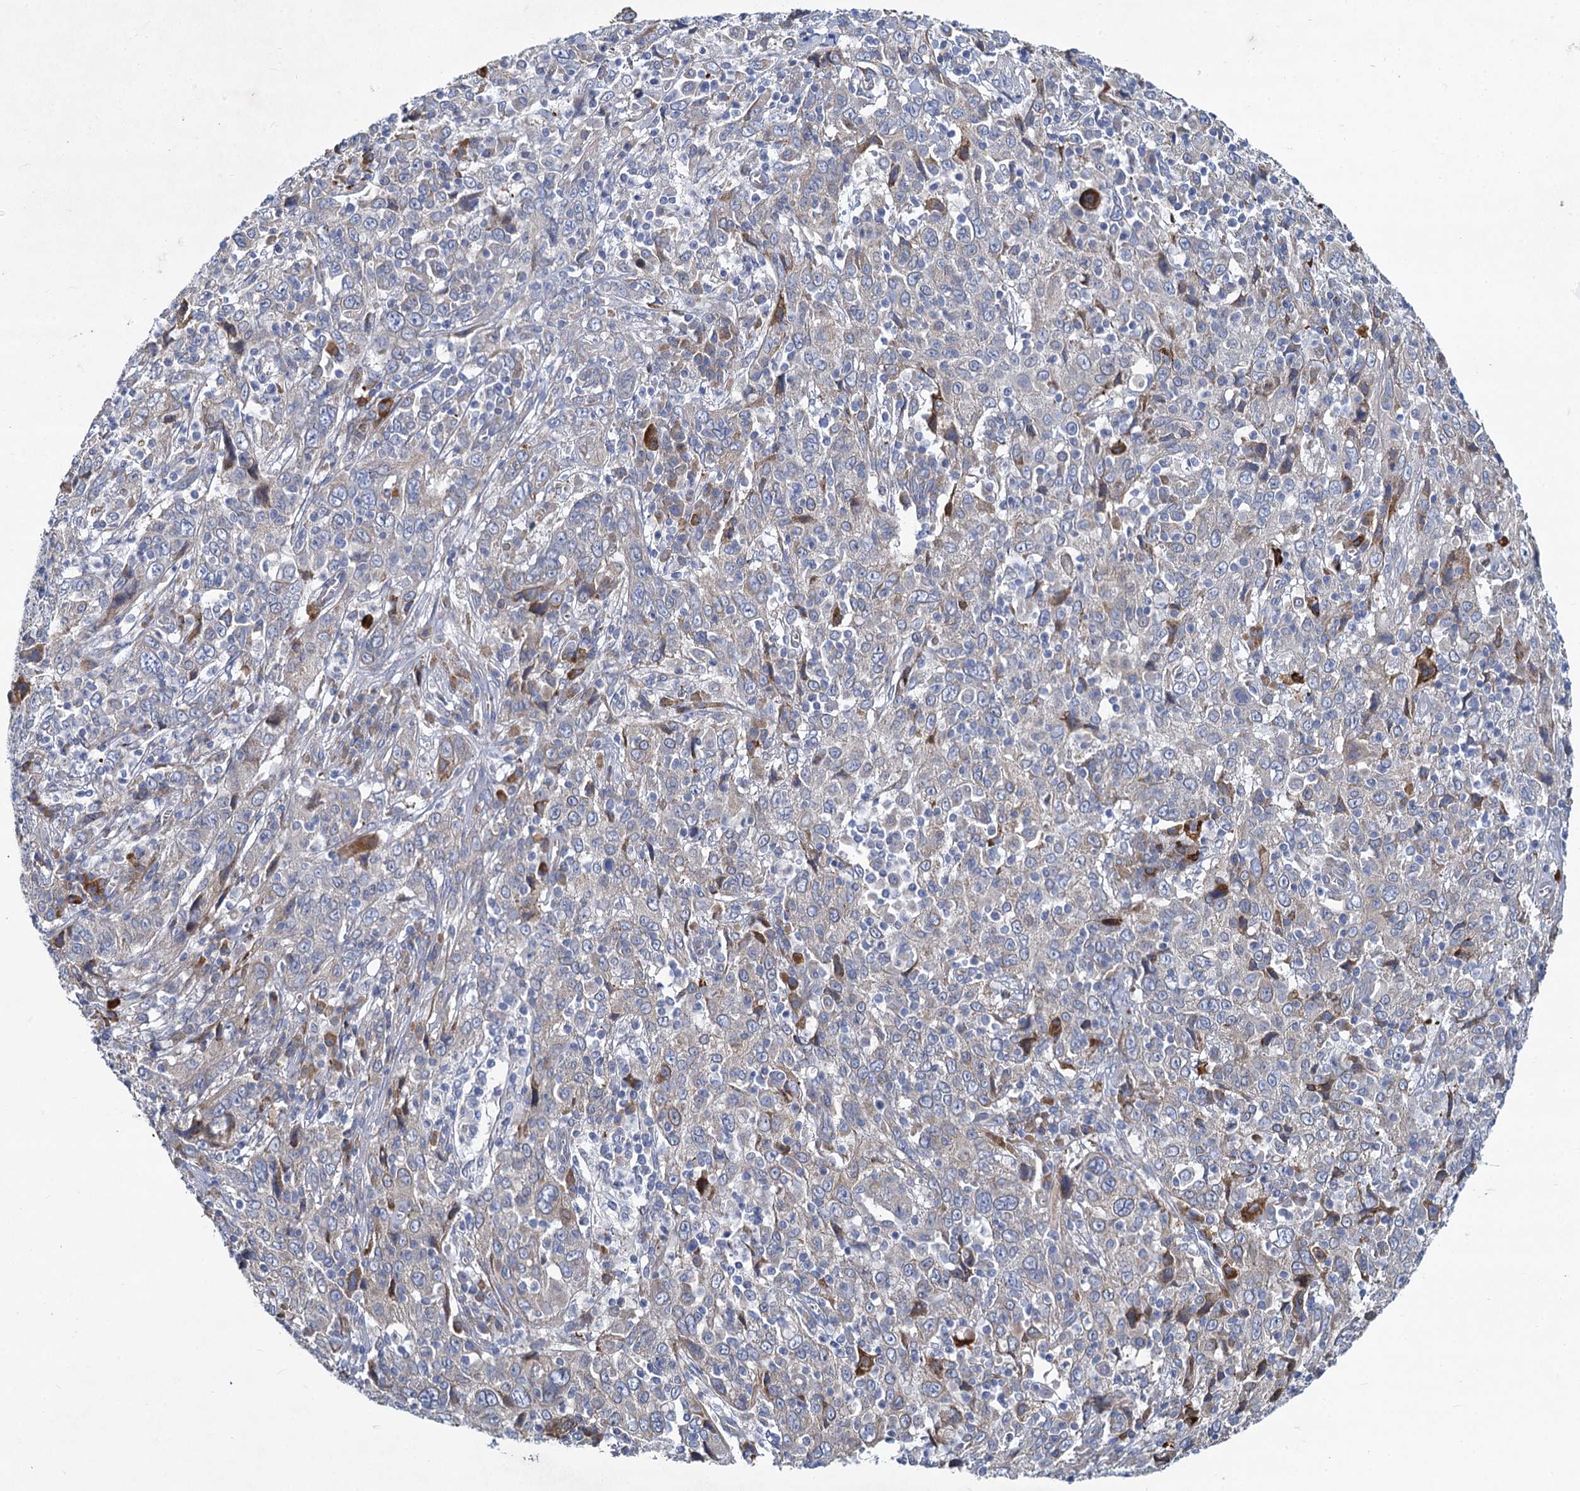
{"staining": {"intensity": "negative", "quantity": "none", "location": "none"}, "tissue": "cervical cancer", "cell_type": "Tumor cells", "image_type": "cancer", "snomed": [{"axis": "morphology", "description": "Squamous cell carcinoma, NOS"}, {"axis": "topography", "description": "Cervix"}], "caption": "Squamous cell carcinoma (cervical) stained for a protein using immunohistochemistry (IHC) reveals no staining tumor cells.", "gene": "PRSS35", "patient": {"sex": "female", "age": 46}}